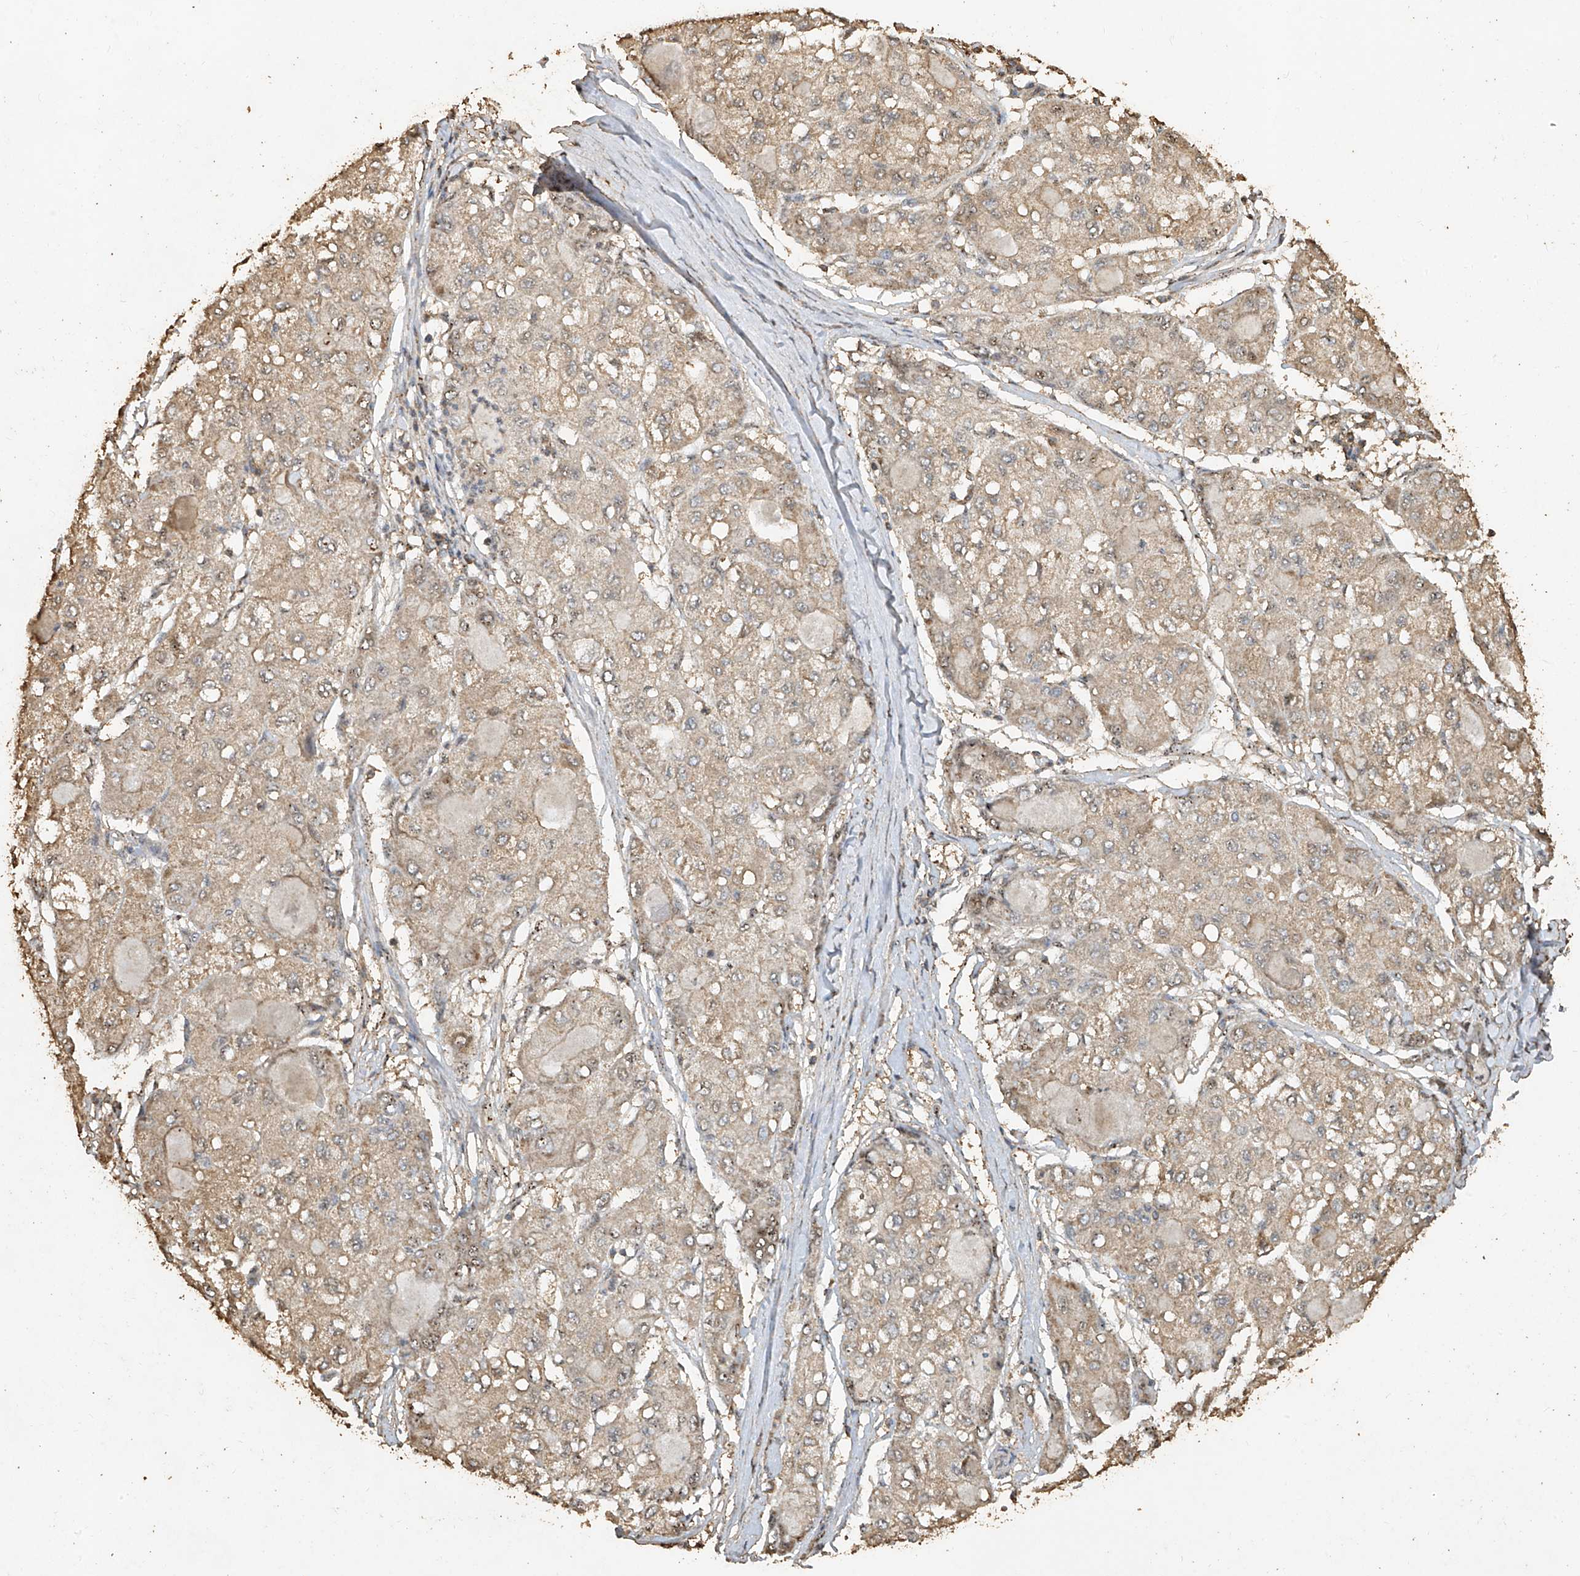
{"staining": {"intensity": "negative", "quantity": "none", "location": "none"}, "tissue": "liver cancer", "cell_type": "Tumor cells", "image_type": "cancer", "snomed": [{"axis": "morphology", "description": "Carcinoma, Hepatocellular, NOS"}, {"axis": "topography", "description": "Liver"}], "caption": "There is no significant expression in tumor cells of liver hepatocellular carcinoma.", "gene": "ERBB3", "patient": {"sex": "male", "age": 80}}